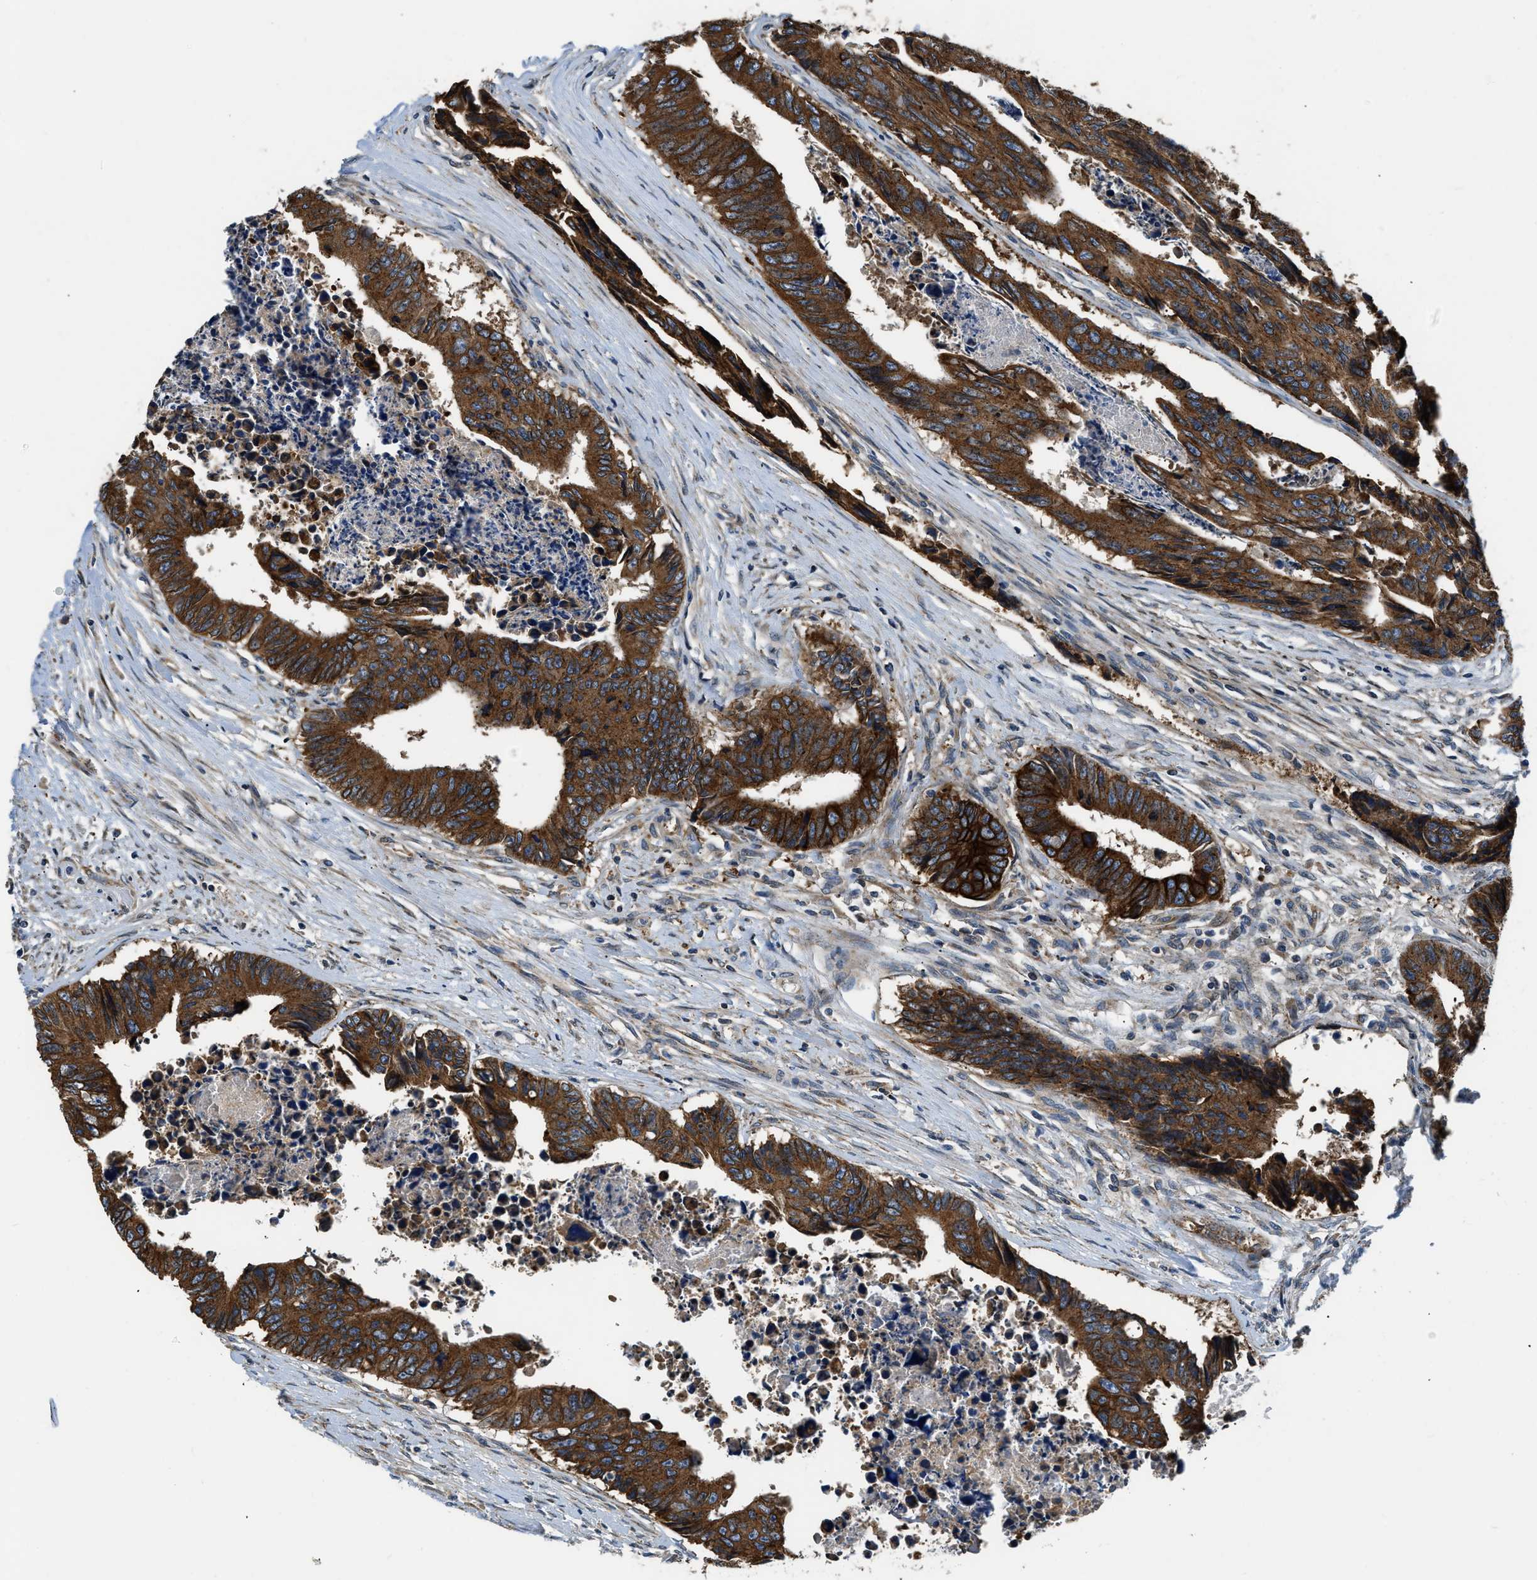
{"staining": {"intensity": "strong", "quantity": ">75%", "location": "cytoplasmic/membranous"}, "tissue": "colorectal cancer", "cell_type": "Tumor cells", "image_type": "cancer", "snomed": [{"axis": "morphology", "description": "Adenocarcinoma, NOS"}, {"axis": "topography", "description": "Rectum"}], "caption": "Colorectal cancer (adenocarcinoma) stained with a brown dye reveals strong cytoplasmic/membranous positive staining in about >75% of tumor cells.", "gene": "ARL6IP5", "patient": {"sex": "male", "age": 84}}